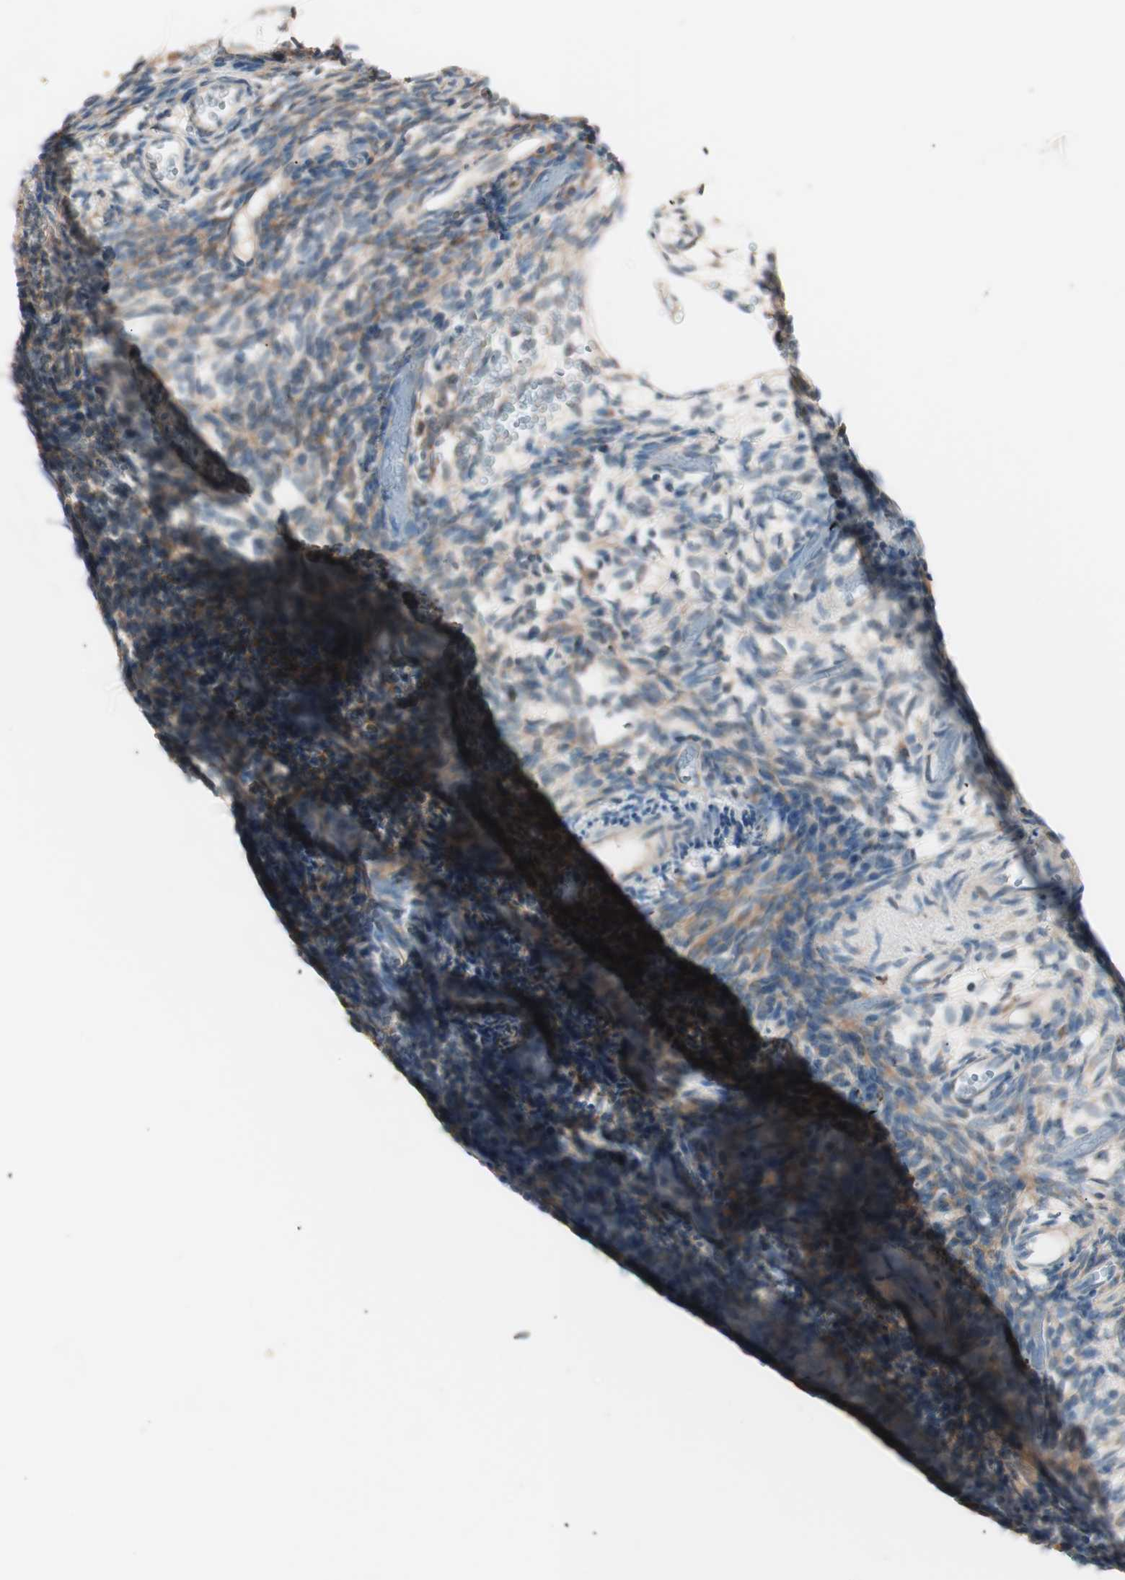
{"staining": {"intensity": "moderate", "quantity": ">75%", "location": "cytoplasmic/membranous"}, "tissue": "ovary", "cell_type": "Follicle cells", "image_type": "normal", "snomed": [{"axis": "morphology", "description": "Normal tissue, NOS"}, {"axis": "topography", "description": "Ovary"}], "caption": "Ovary stained with DAB (3,3'-diaminobenzidine) IHC displays medium levels of moderate cytoplasmic/membranous staining in about >75% of follicle cells.", "gene": "RAD54B", "patient": {"sex": "female", "age": 35}}